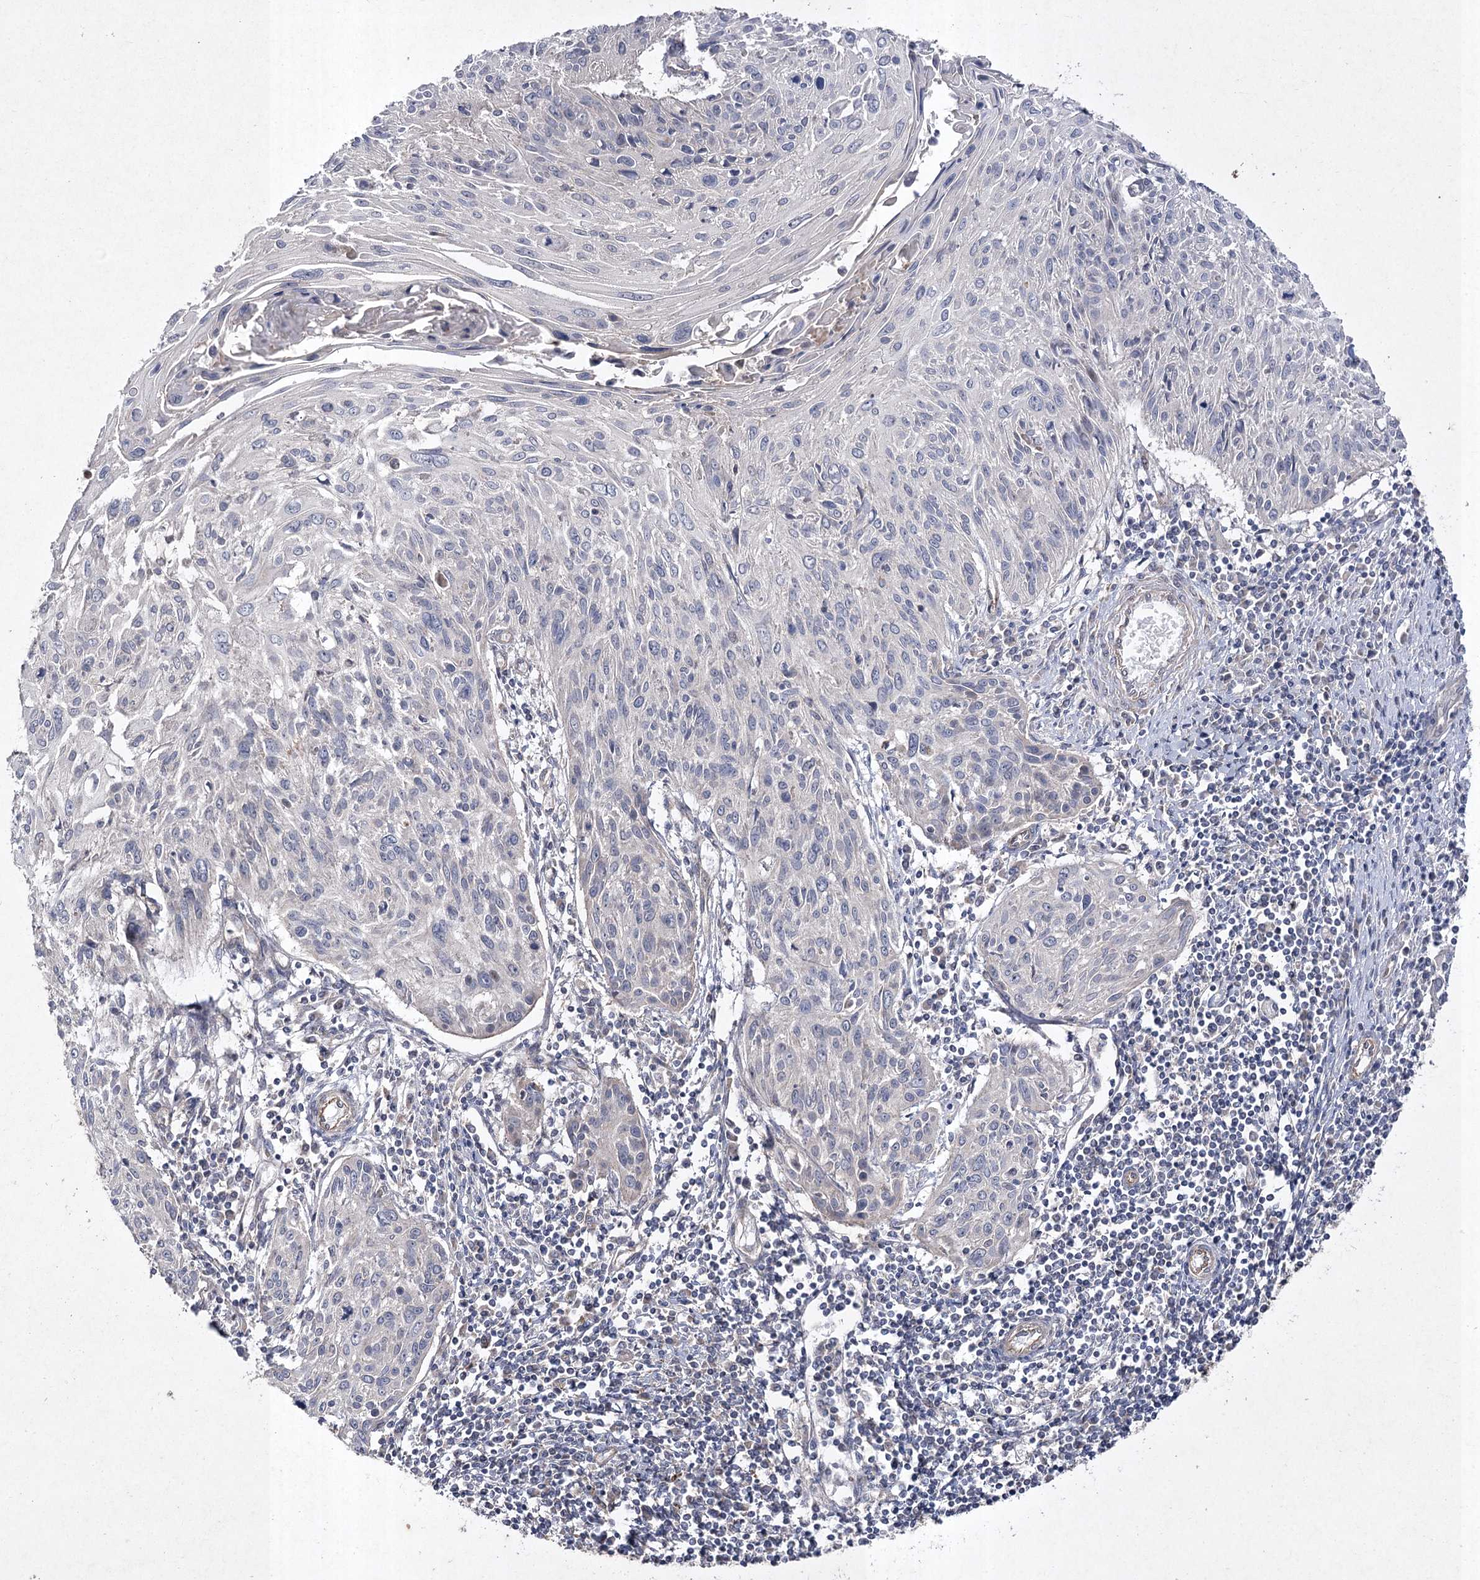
{"staining": {"intensity": "negative", "quantity": "none", "location": "none"}, "tissue": "cervical cancer", "cell_type": "Tumor cells", "image_type": "cancer", "snomed": [{"axis": "morphology", "description": "Squamous cell carcinoma, NOS"}, {"axis": "topography", "description": "Cervix"}], "caption": "Immunohistochemistry (IHC) of human cervical cancer reveals no staining in tumor cells. Brightfield microscopy of IHC stained with DAB (brown) and hematoxylin (blue), captured at high magnification.", "gene": "FANCL", "patient": {"sex": "female", "age": 51}}